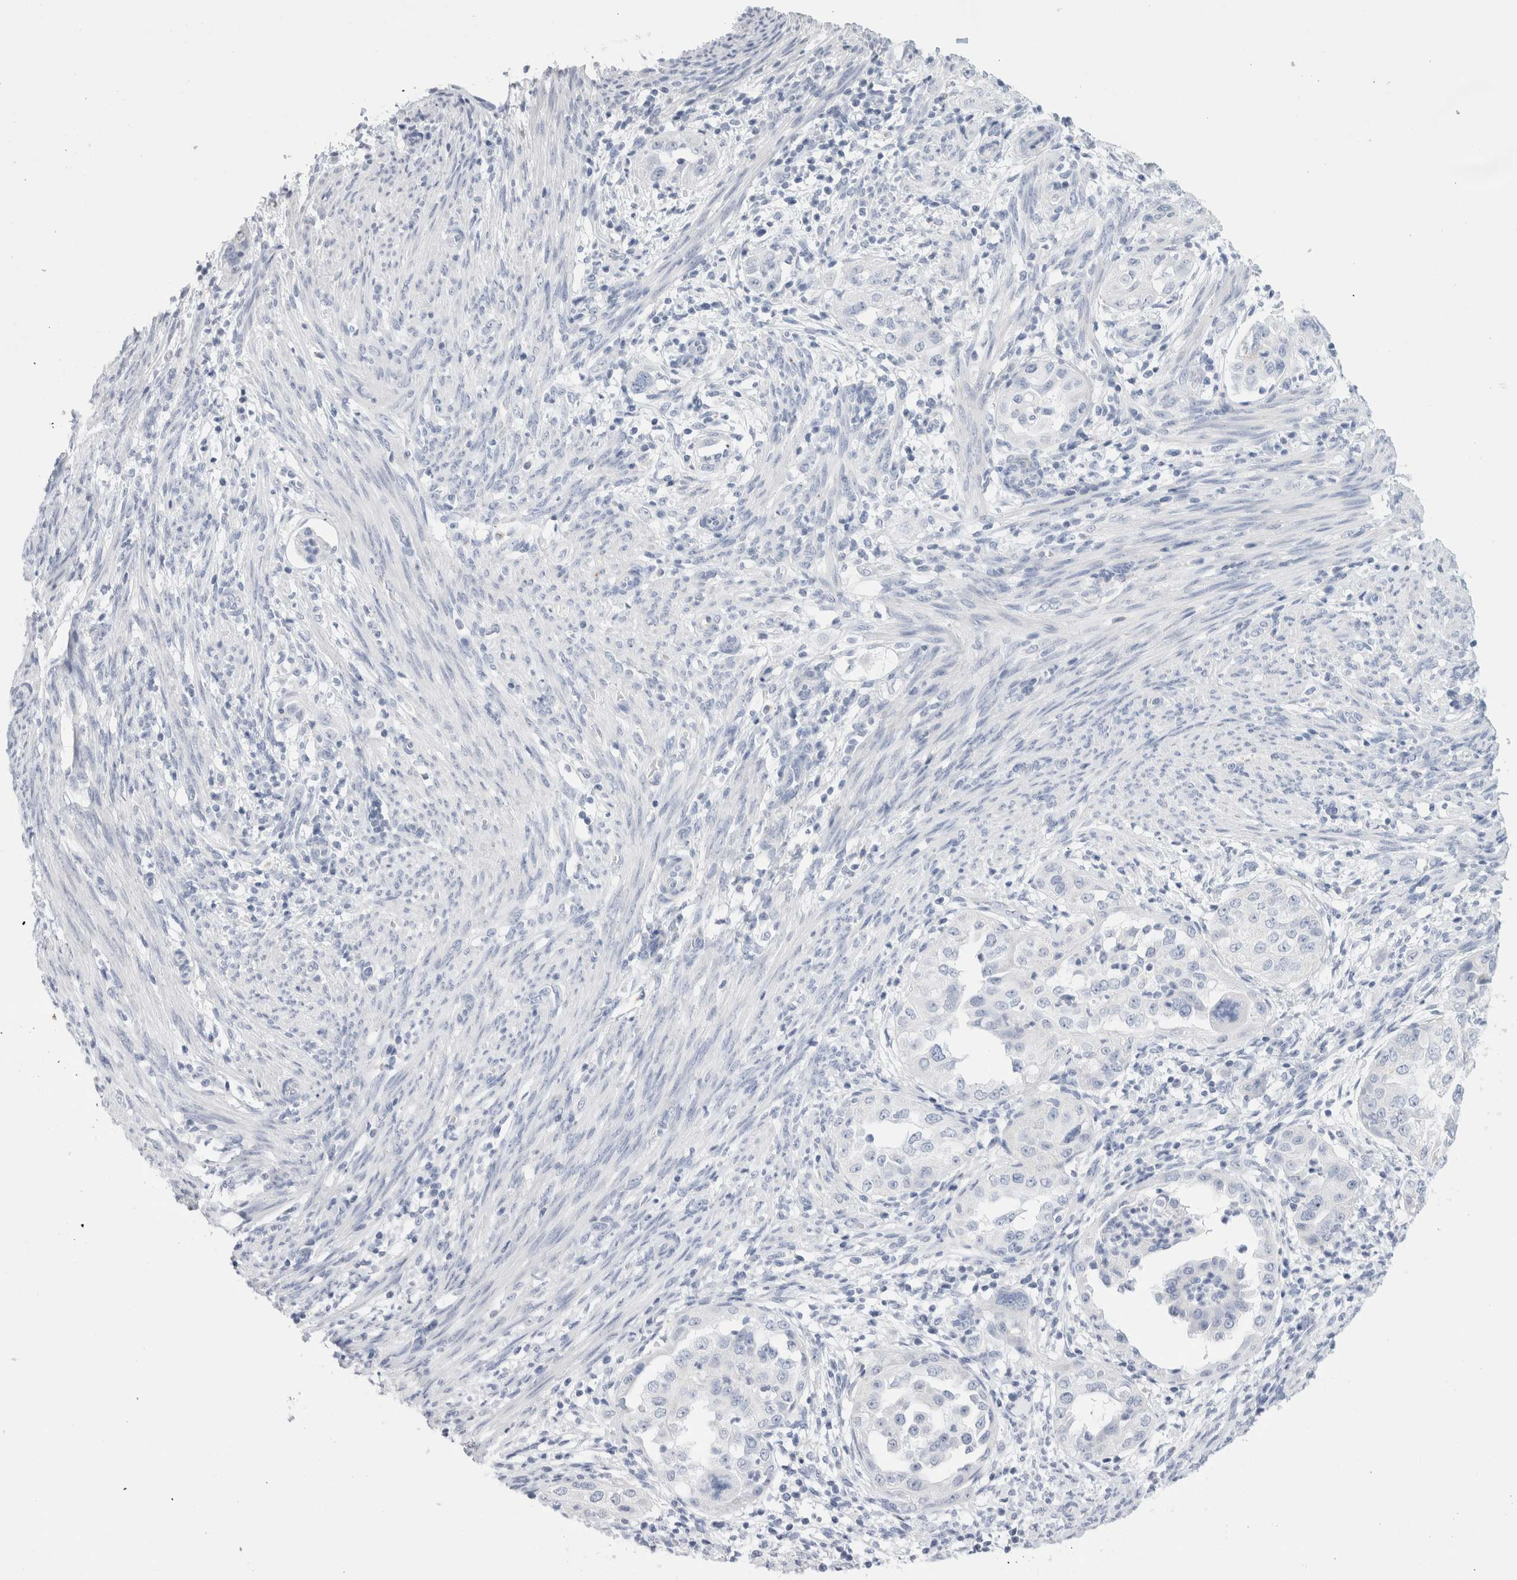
{"staining": {"intensity": "negative", "quantity": "none", "location": "none"}, "tissue": "endometrial cancer", "cell_type": "Tumor cells", "image_type": "cancer", "snomed": [{"axis": "morphology", "description": "Adenocarcinoma, NOS"}, {"axis": "topography", "description": "Endometrium"}], "caption": "Human endometrial adenocarcinoma stained for a protein using immunohistochemistry shows no expression in tumor cells.", "gene": "ECHDC2", "patient": {"sex": "female", "age": 85}}